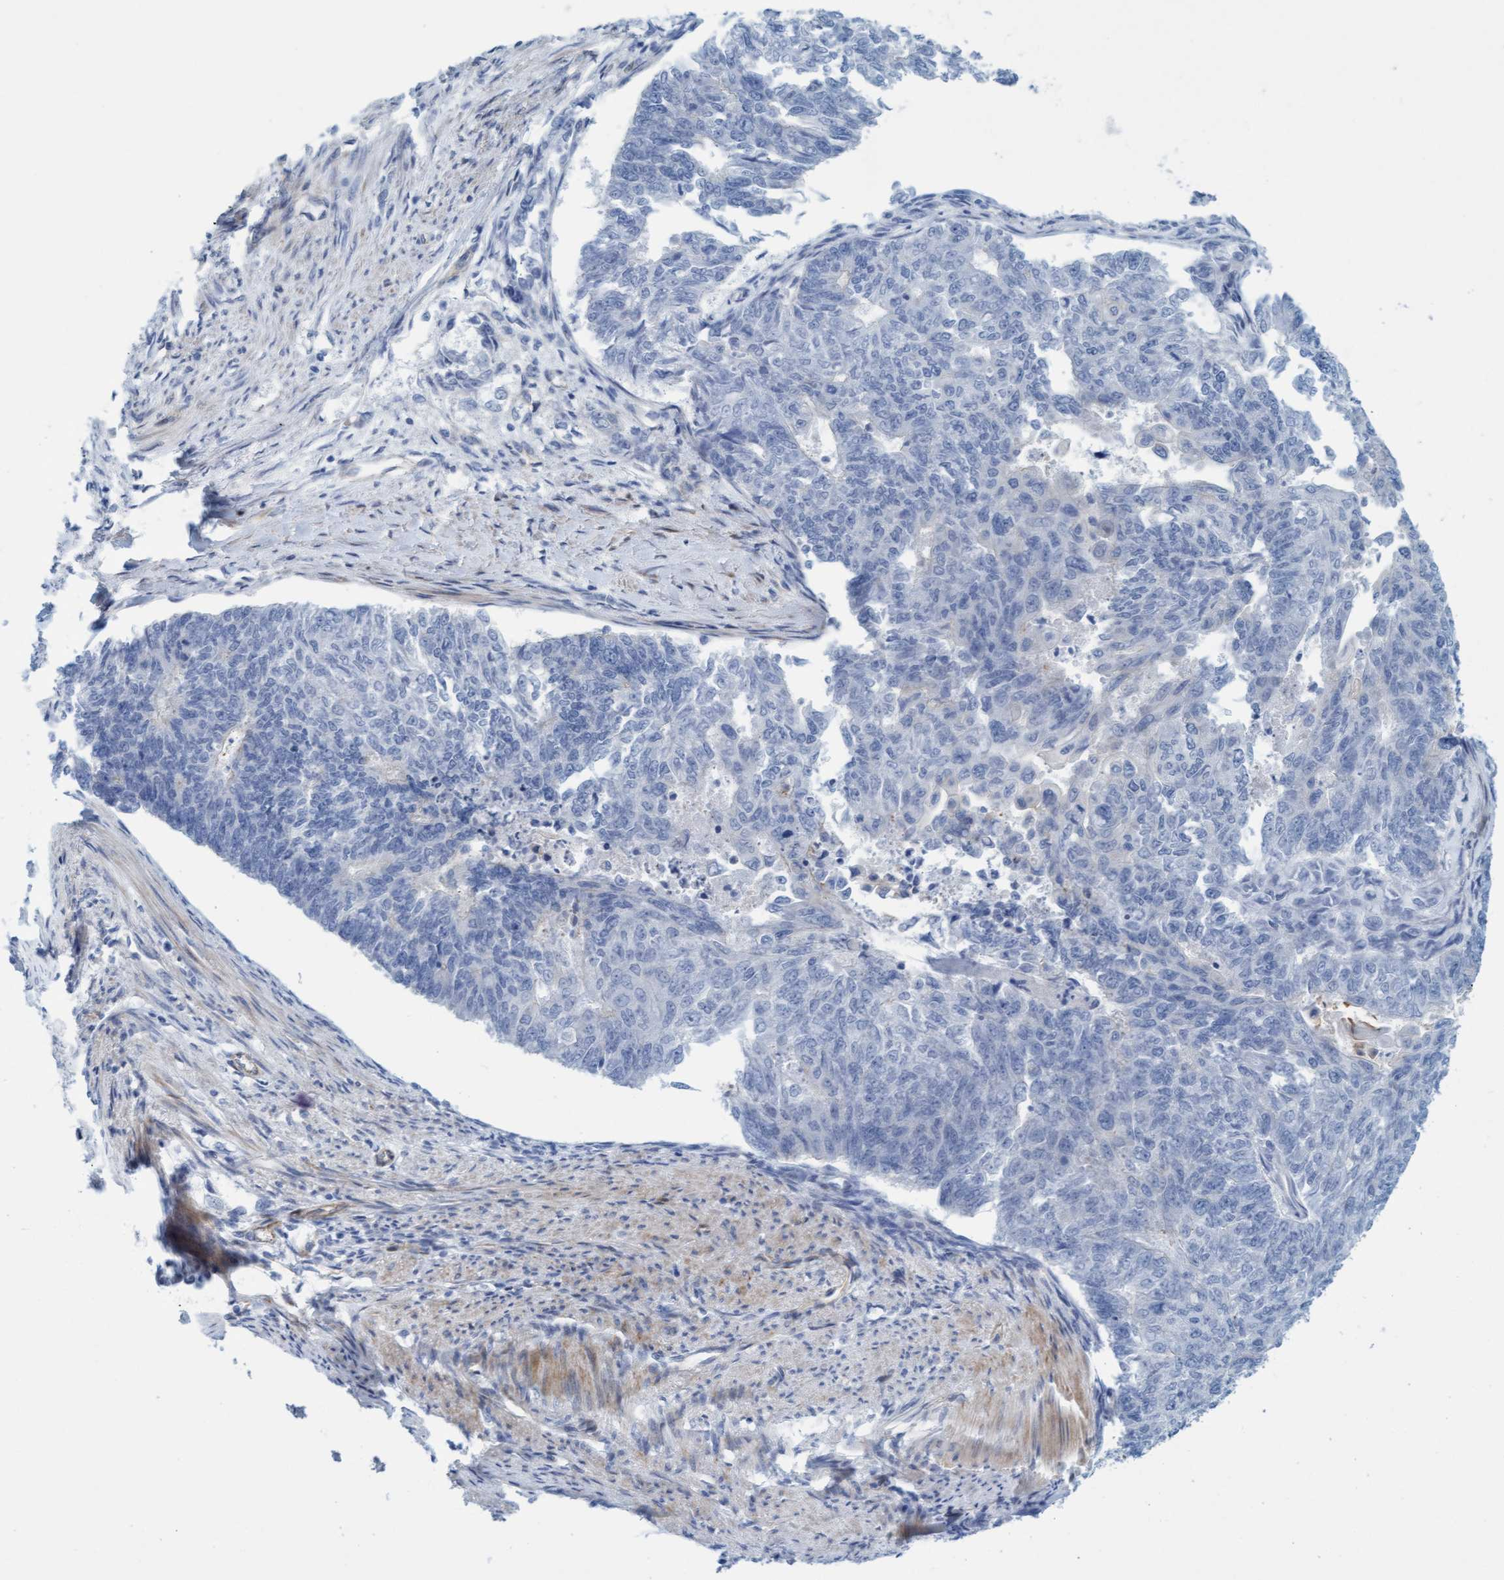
{"staining": {"intensity": "negative", "quantity": "none", "location": "none"}, "tissue": "endometrial cancer", "cell_type": "Tumor cells", "image_type": "cancer", "snomed": [{"axis": "morphology", "description": "Adenocarcinoma, NOS"}, {"axis": "topography", "description": "Endometrium"}], "caption": "The image displays no significant staining in tumor cells of endometrial cancer (adenocarcinoma). Nuclei are stained in blue.", "gene": "MTFR1", "patient": {"sex": "female", "age": 32}}